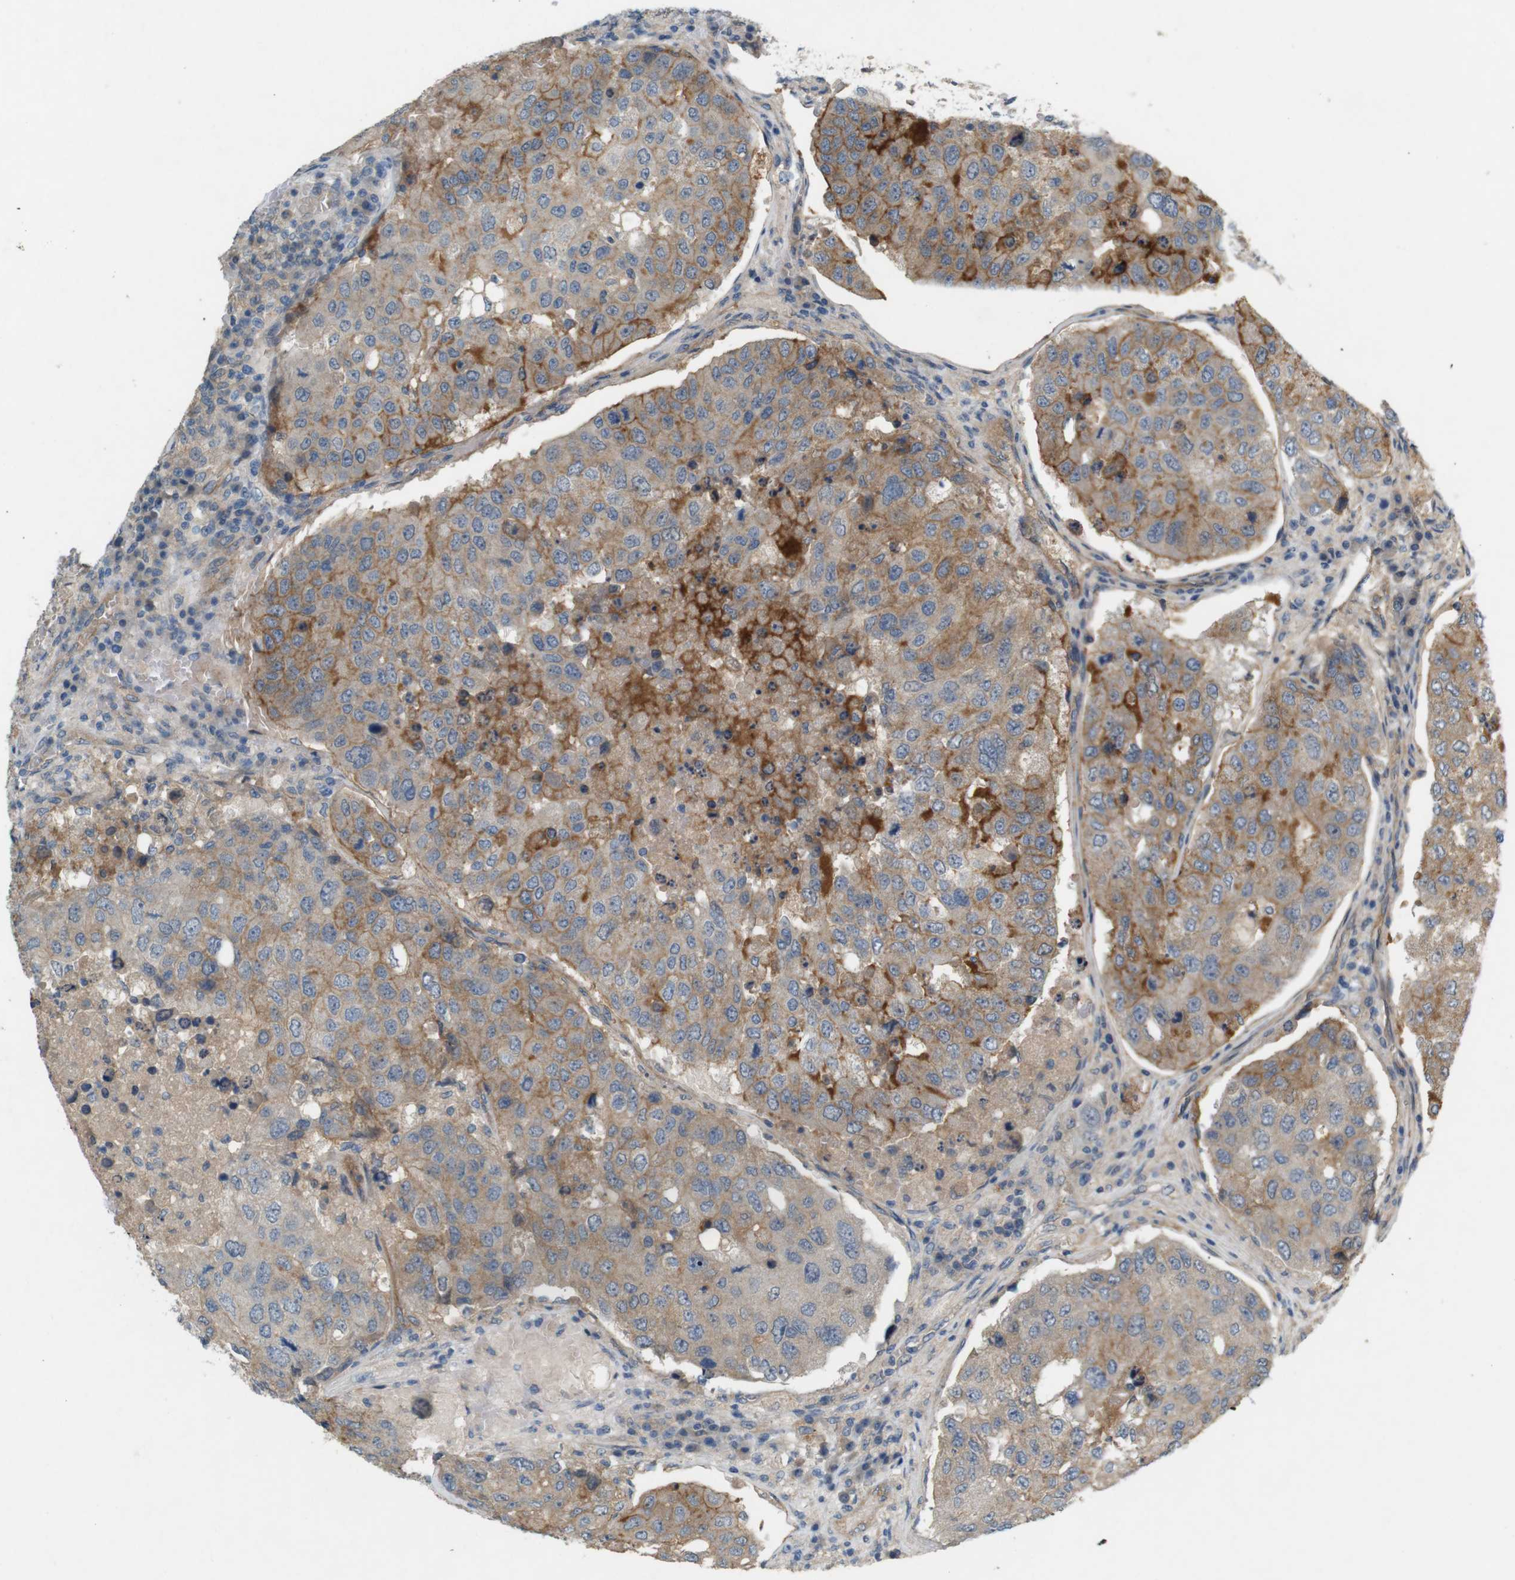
{"staining": {"intensity": "moderate", "quantity": "25%-75%", "location": "cytoplasmic/membranous"}, "tissue": "urothelial cancer", "cell_type": "Tumor cells", "image_type": "cancer", "snomed": [{"axis": "morphology", "description": "Urothelial carcinoma, High grade"}, {"axis": "topography", "description": "Lymph node"}, {"axis": "topography", "description": "Urinary bladder"}], "caption": "Moderate cytoplasmic/membranous staining is seen in about 25%-75% of tumor cells in urothelial carcinoma (high-grade).", "gene": "PVR", "patient": {"sex": "male", "age": 51}}